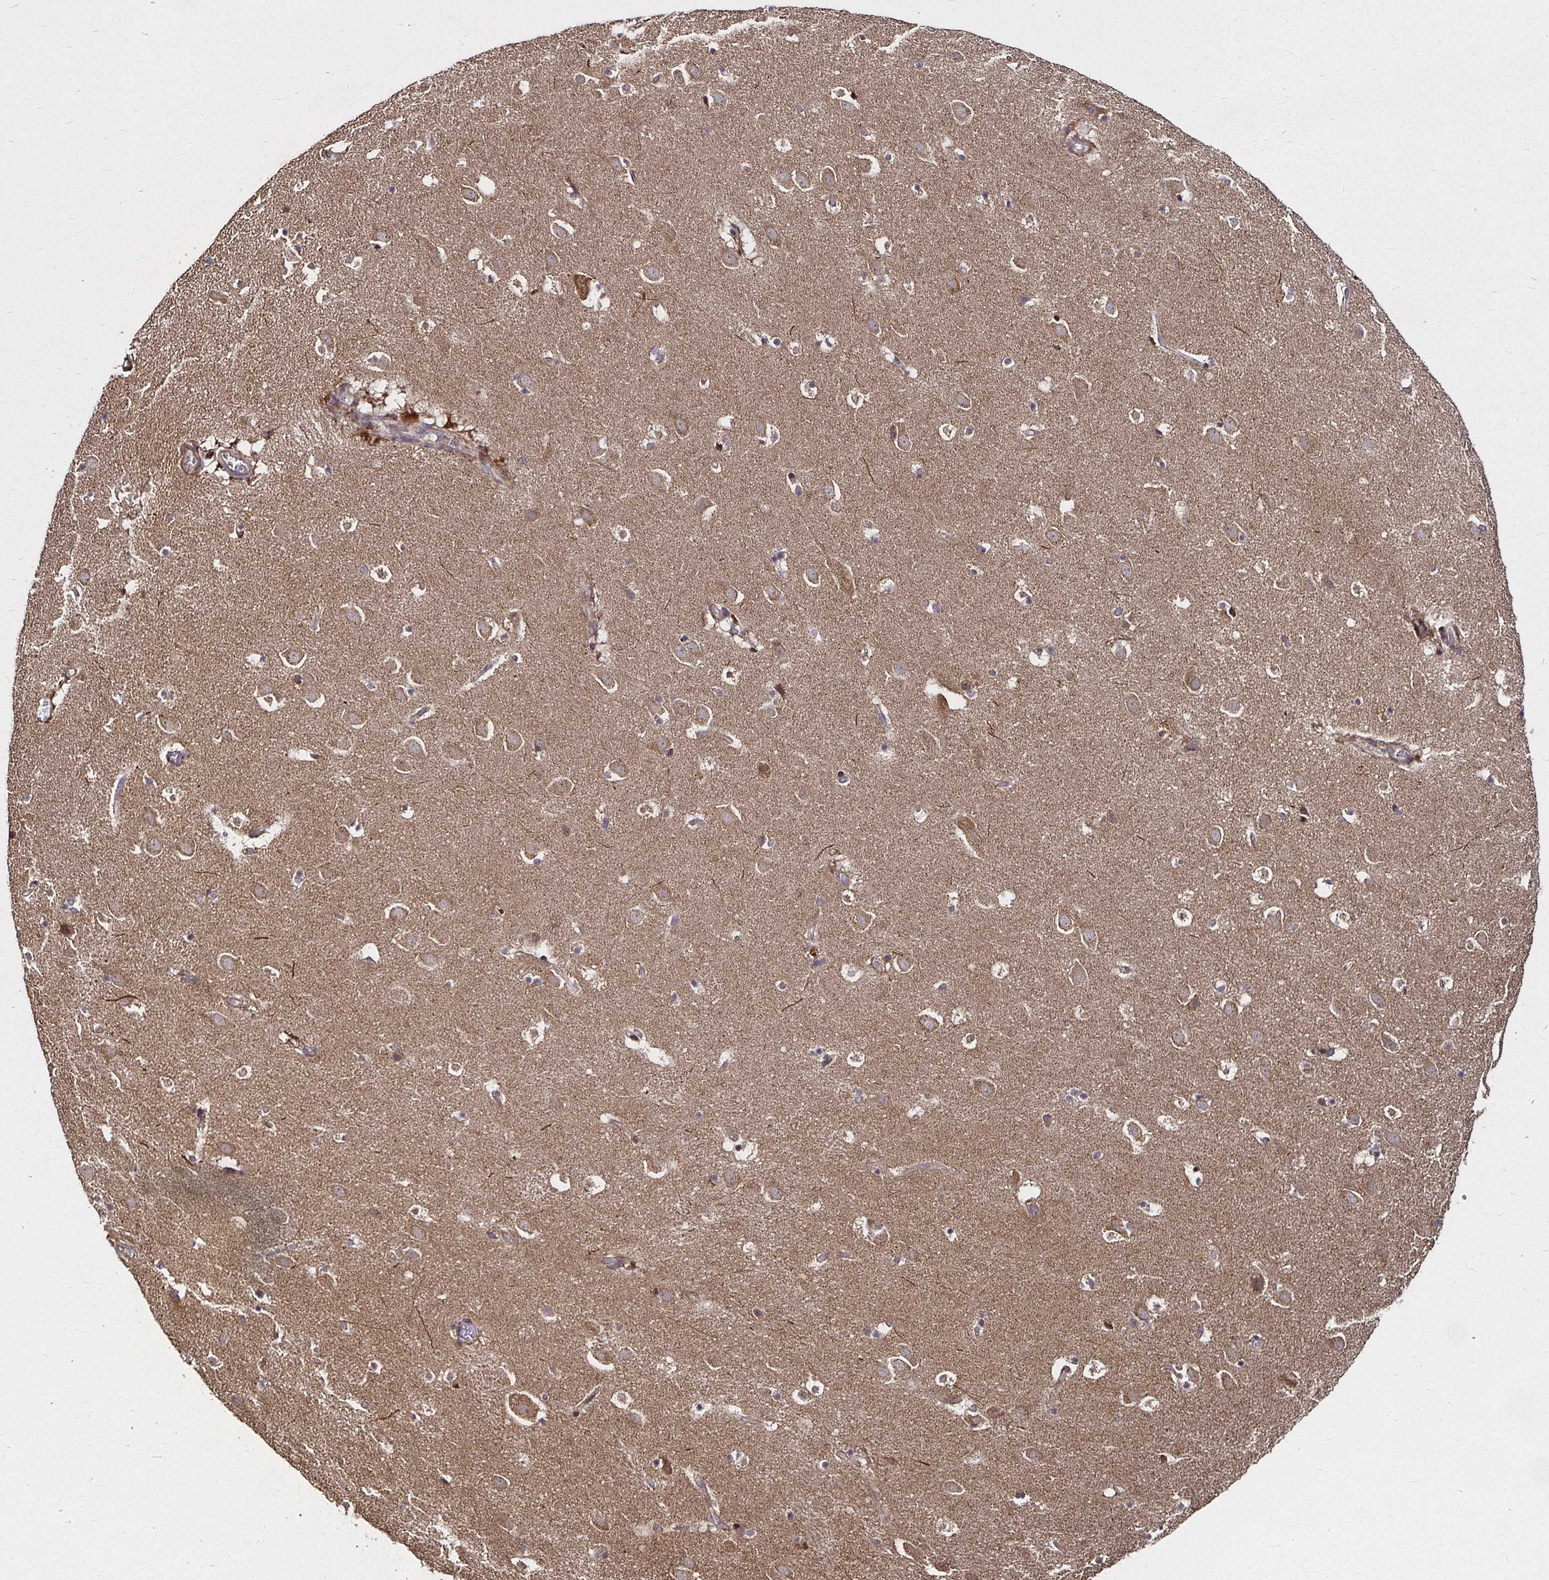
{"staining": {"intensity": "moderate", "quantity": "25%-75%", "location": "cytoplasmic/membranous"}, "tissue": "caudate", "cell_type": "Glial cells", "image_type": "normal", "snomed": [{"axis": "morphology", "description": "Normal tissue, NOS"}, {"axis": "topography", "description": "Lateral ventricle wall"}], "caption": "IHC photomicrograph of unremarkable caudate: human caudate stained using IHC reveals medium levels of moderate protein expression localized specifically in the cytoplasmic/membranous of glial cells, appearing as a cytoplasmic/membranous brown color.", "gene": "MLST8", "patient": {"sex": "male", "age": 37}}